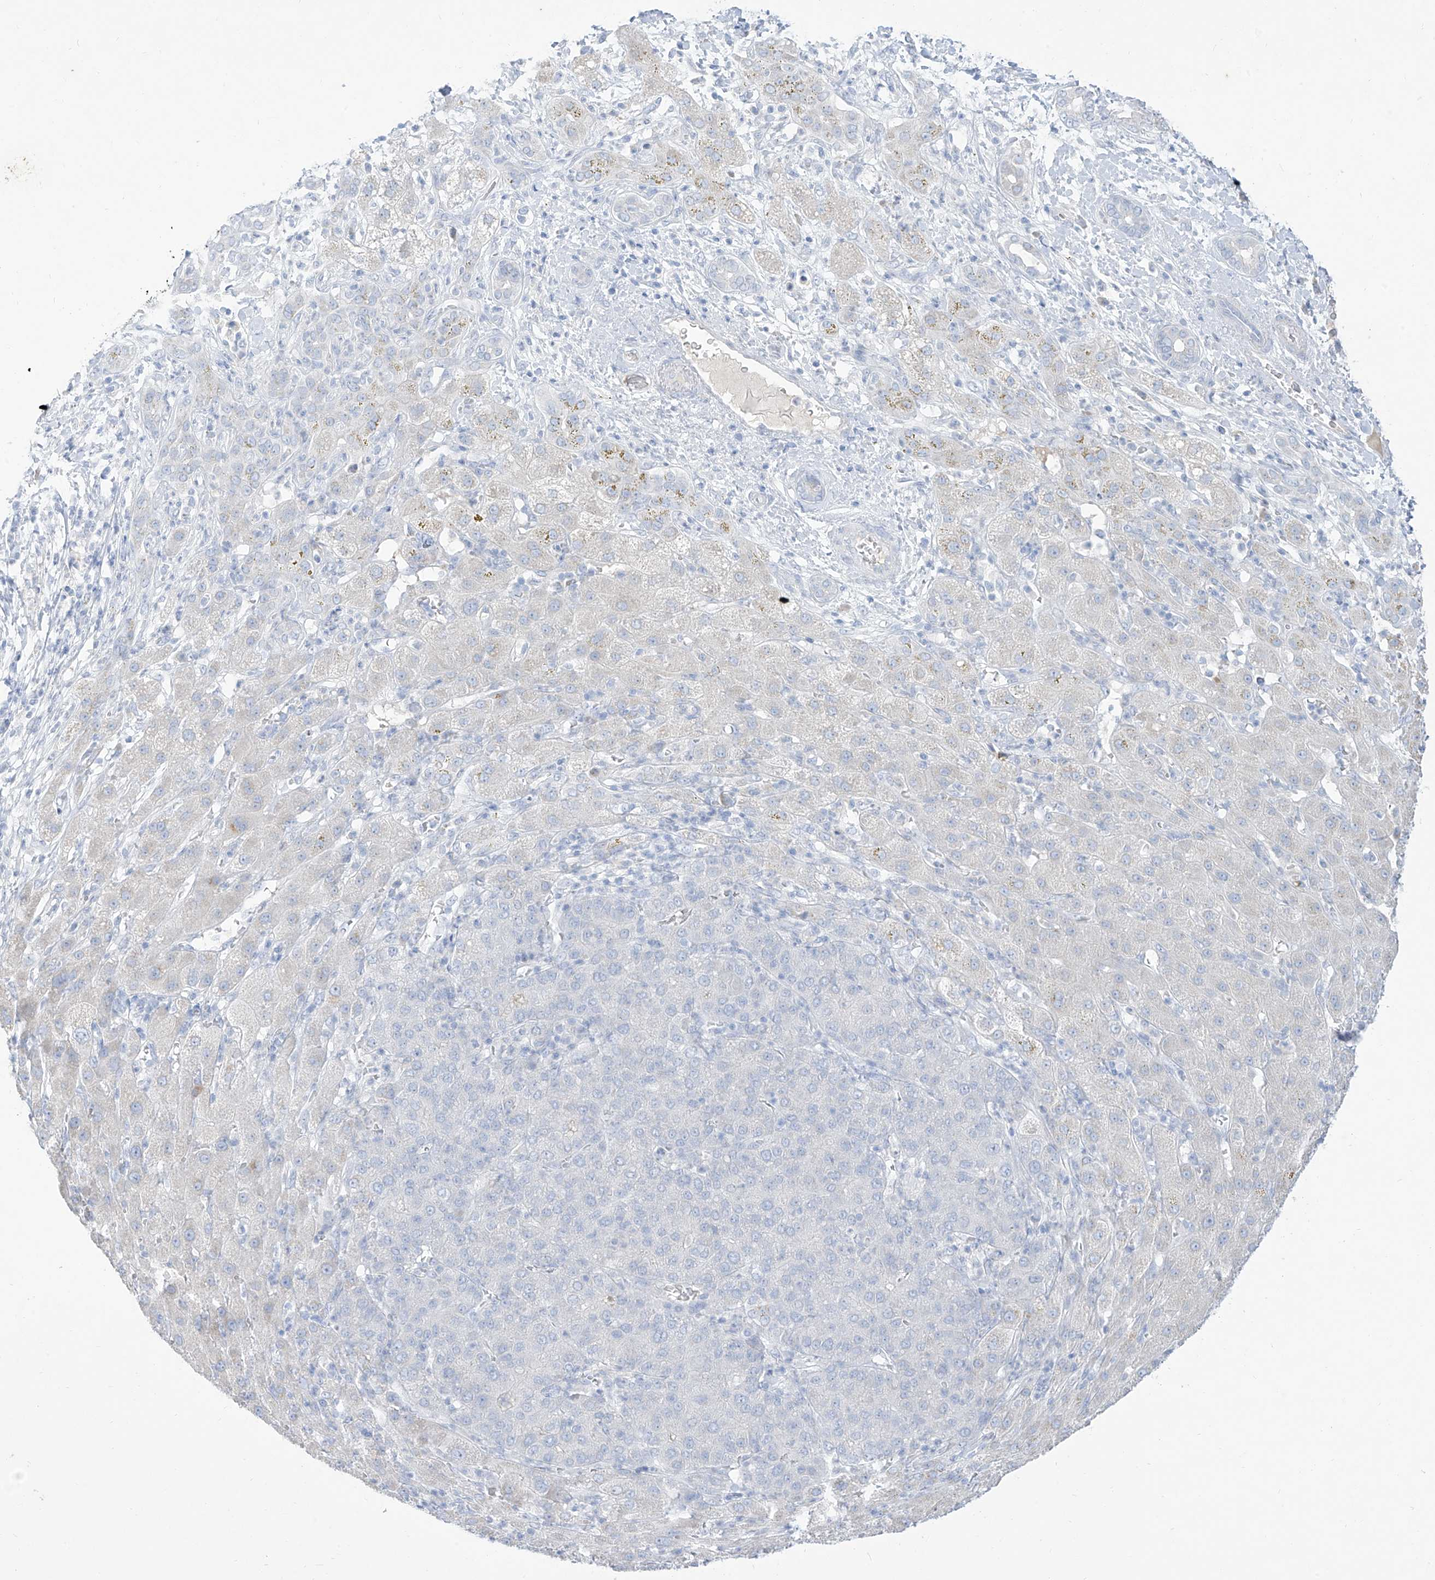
{"staining": {"intensity": "negative", "quantity": "none", "location": "none"}, "tissue": "liver cancer", "cell_type": "Tumor cells", "image_type": "cancer", "snomed": [{"axis": "morphology", "description": "Carcinoma, Hepatocellular, NOS"}, {"axis": "topography", "description": "Liver"}], "caption": "Histopathology image shows no significant protein staining in tumor cells of liver cancer (hepatocellular carcinoma).", "gene": "TGM4", "patient": {"sex": "male", "age": 65}}